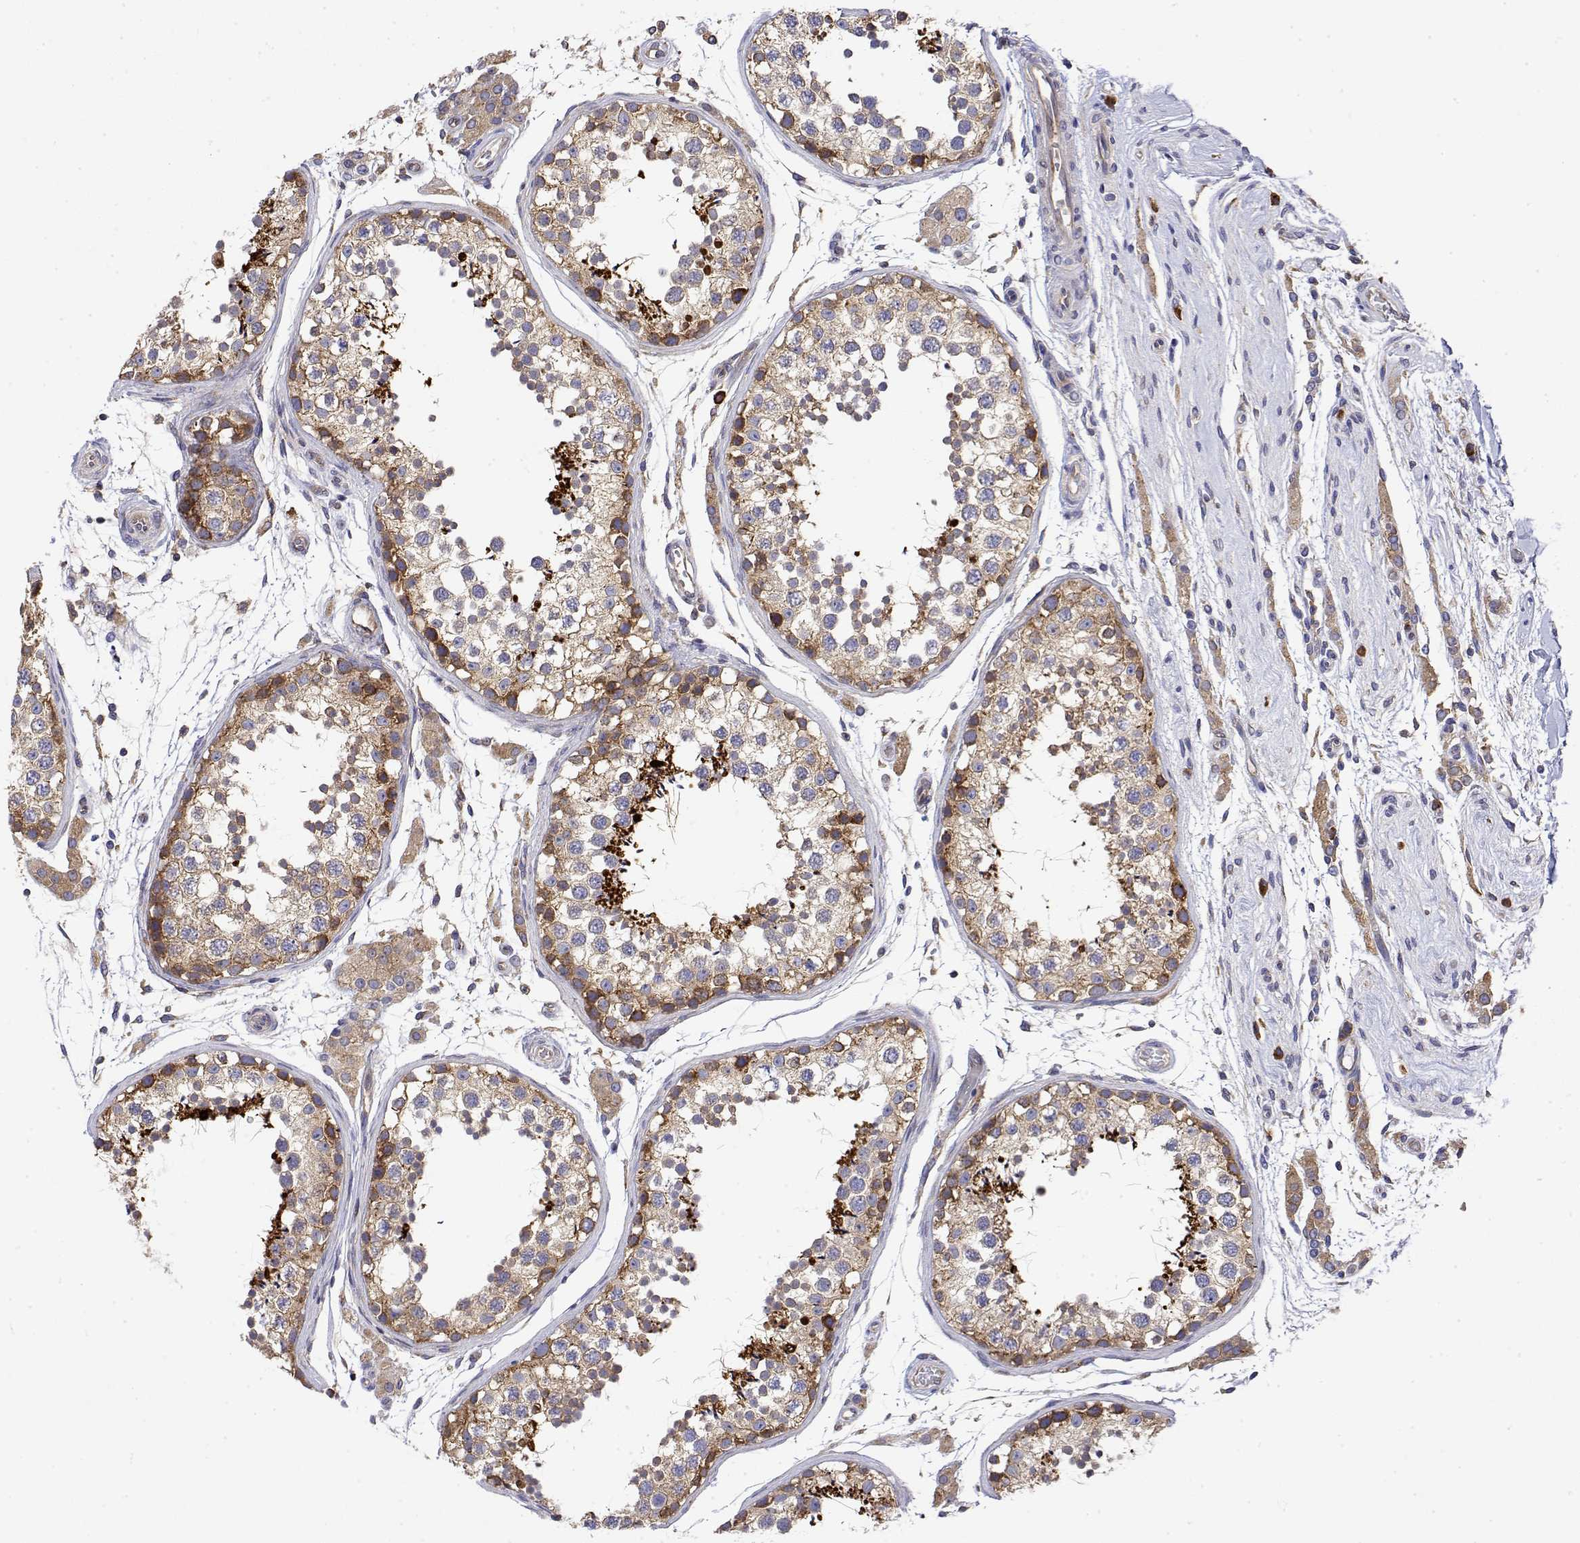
{"staining": {"intensity": "strong", "quantity": "<25%", "location": "cytoplasmic/membranous"}, "tissue": "testis", "cell_type": "Cells in seminiferous ducts", "image_type": "normal", "snomed": [{"axis": "morphology", "description": "Normal tissue, NOS"}, {"axis": "morphology", "description": "Seminoma, NOS"}, {"axis": "topography", "description": "Testis"}], "caption": "Protein staining demonstrates strong cytoplasmic/membranous positivity in approximately <25% of cells in seminiferous ducts in benign testis.", "gene": "EEF1G", "patient": {"sex": "male", "age": 29}}